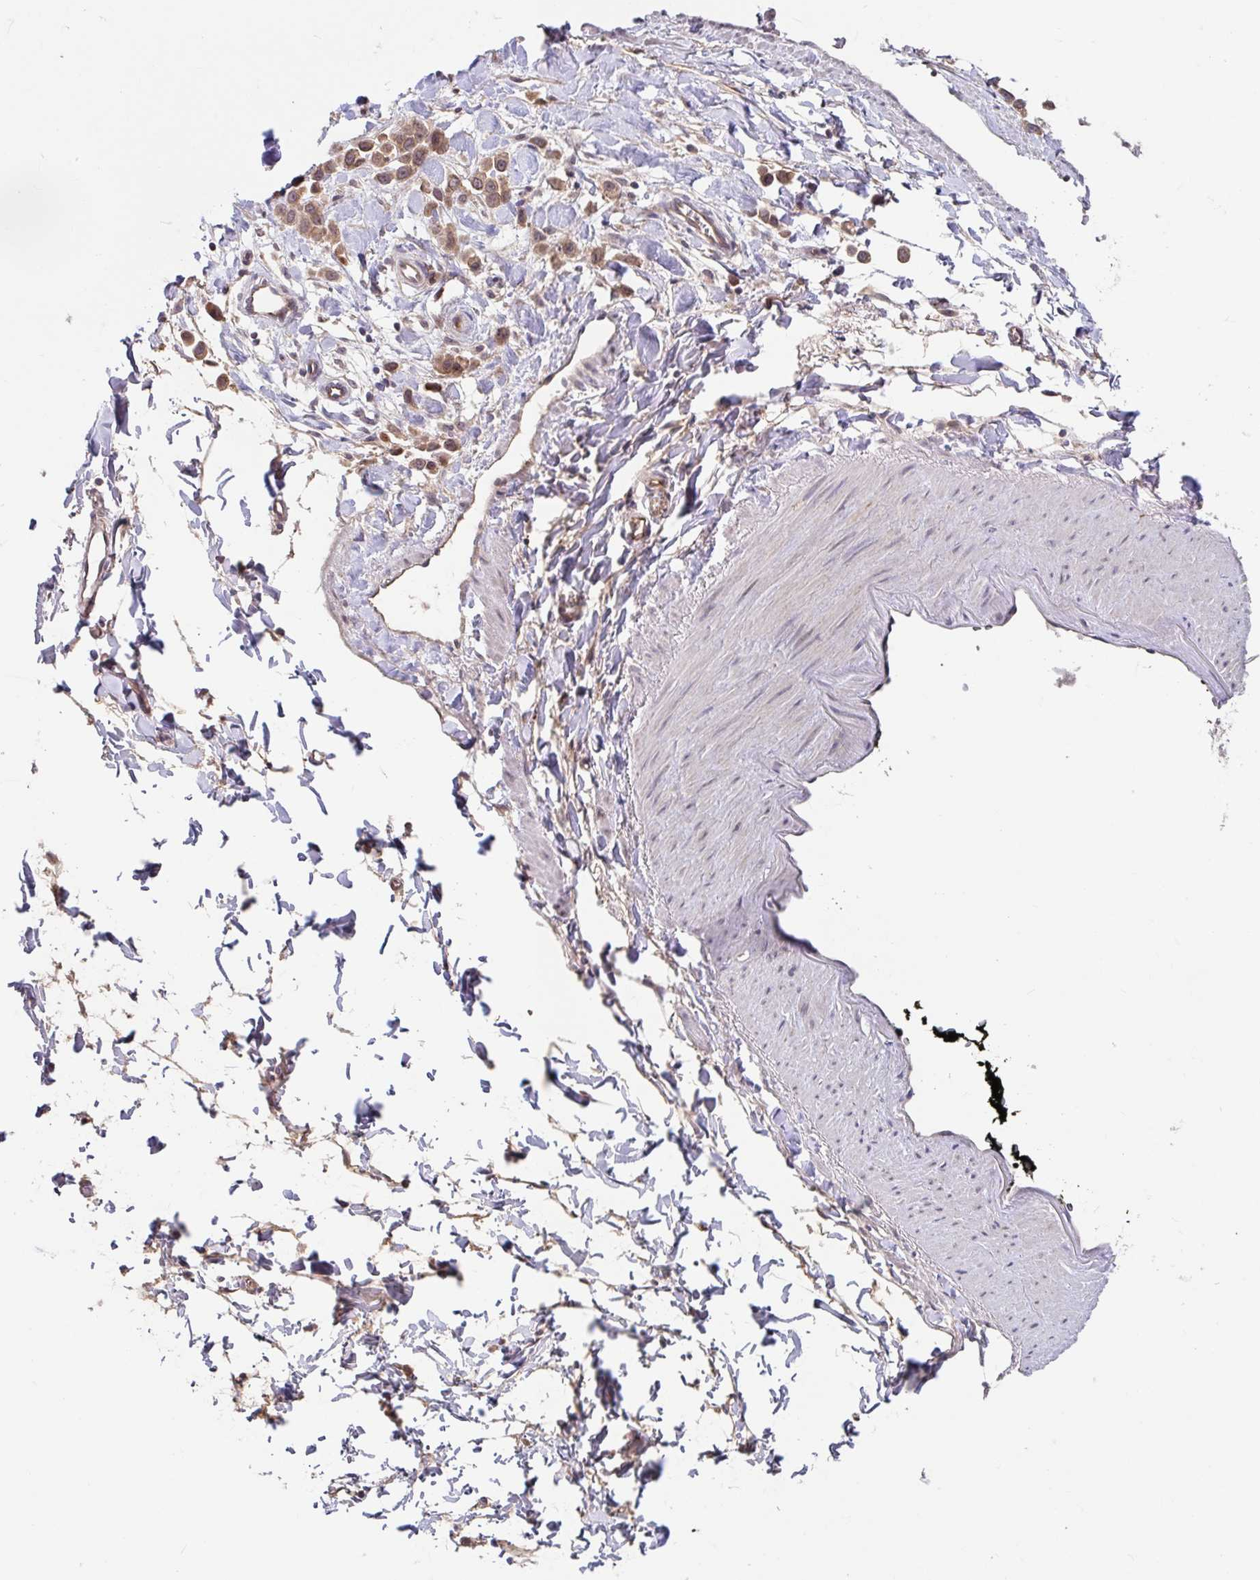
{"staining": {"intensity": "moderate", "quantity": ">75%", "location": "cytoplasmic/membranous"}, "tissue": "stomach cancer", "cell_type": "Tumor cells", "image_type": "cancer", "snomed": [{"axis": "morphology", "description": "Adenocarcinoma, NOS"}, {"axis": "topography", "description": "Stomach"}], "caption": "Human stomach adenocarcinoma stained for a protein (brown) exhibits moderate cytoplasmic/membranous positive staining in approximately >75% of tumor cells.", "gene": "STYXL1", "patient": {"sex": "male", "age": 47}}